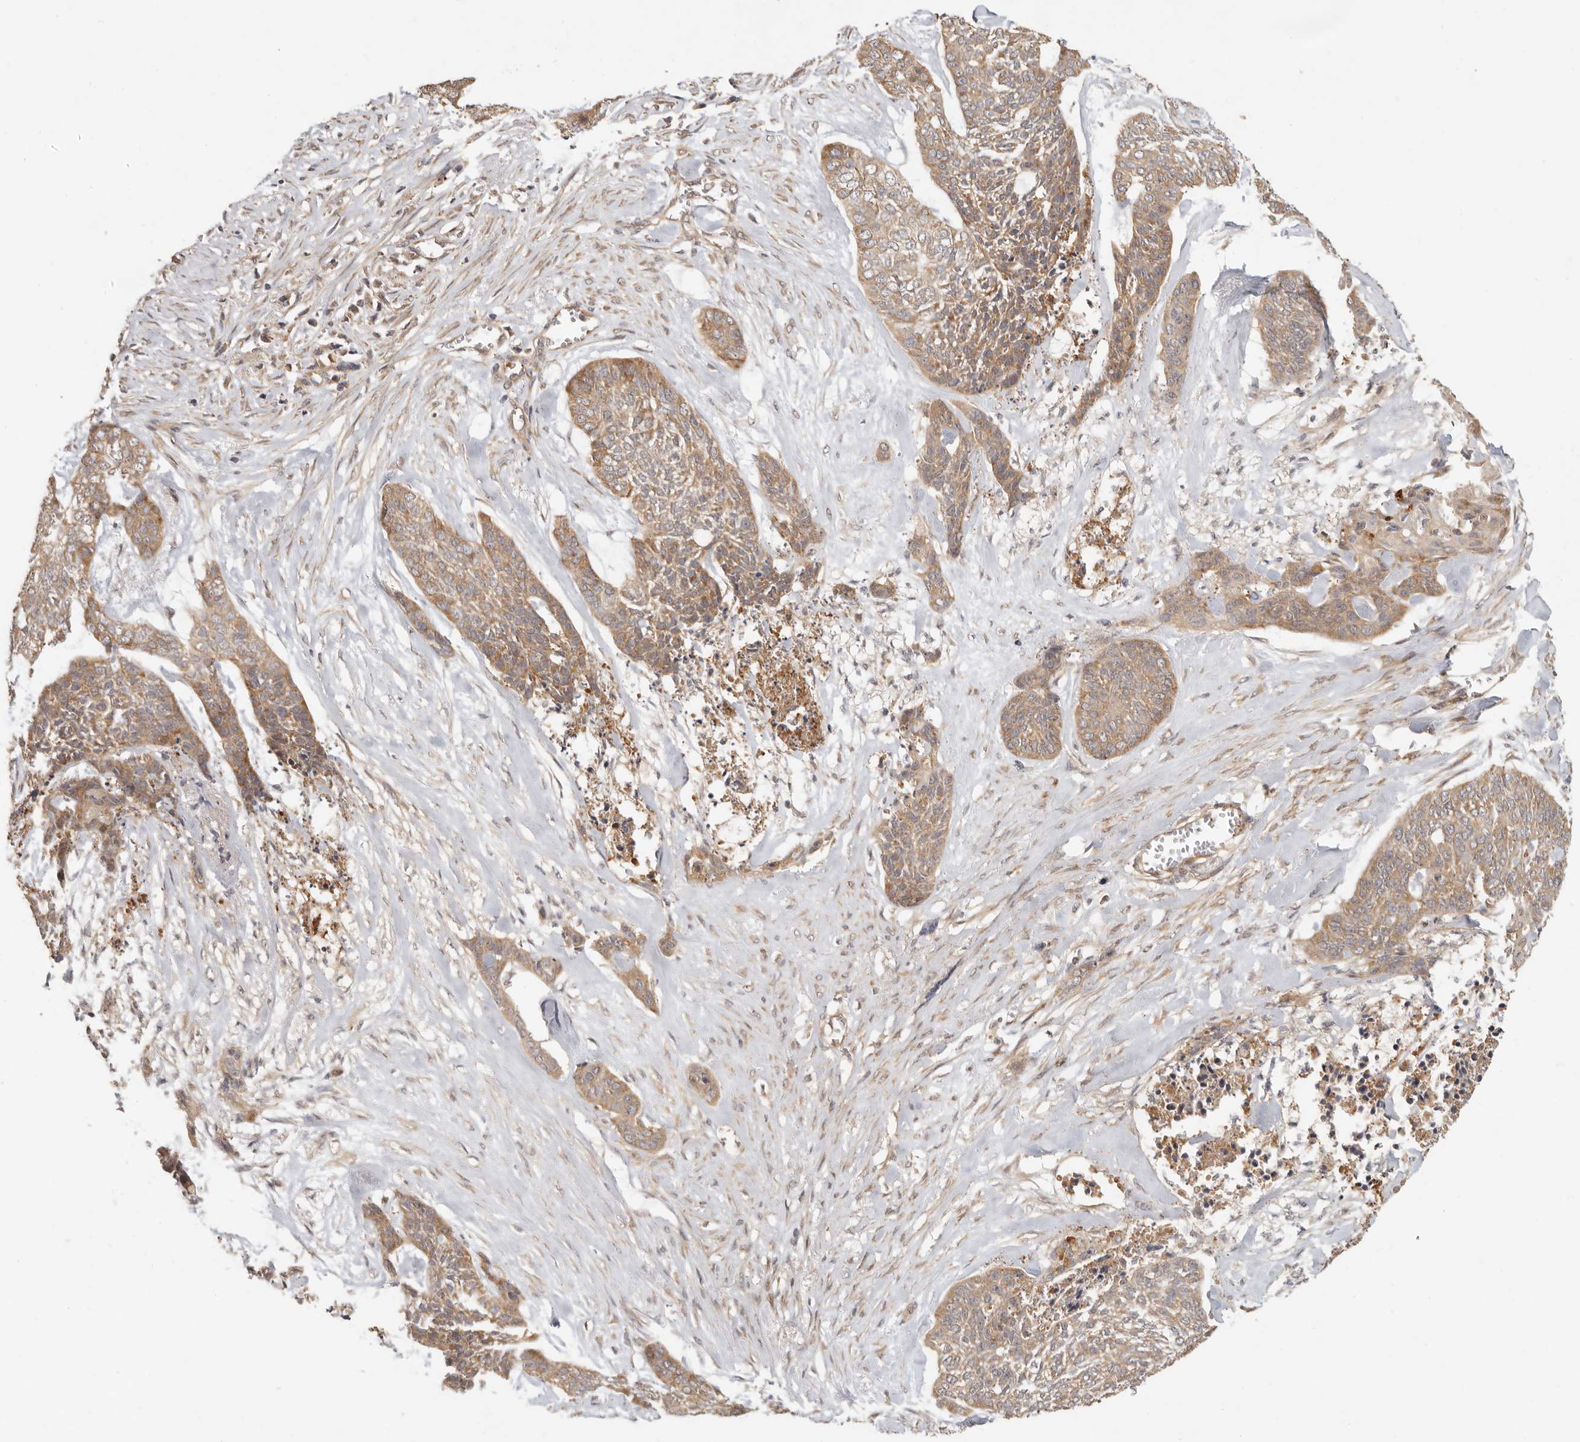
{"staining": {"intensity": "moderate", "quantity": ">75%", "location": "cytoplasmic/membranous"}, "tissue": "skin cancer", "cell_type": "Tumor cells", "image_type": "cancer", "snomed": [{"axis": "morphology", "description": "Basal cell carcinoma"}, {"axis": "topography", "description": "Skin"}], "caption": "Tumor cells display medium levels of moderate cytoplasmic/membranous expression in approximately >75% of cells in skin cancer (basal cell carcinoma).", "gene": "VIPR1", "patient": {"sex": "female", "age": 64}}